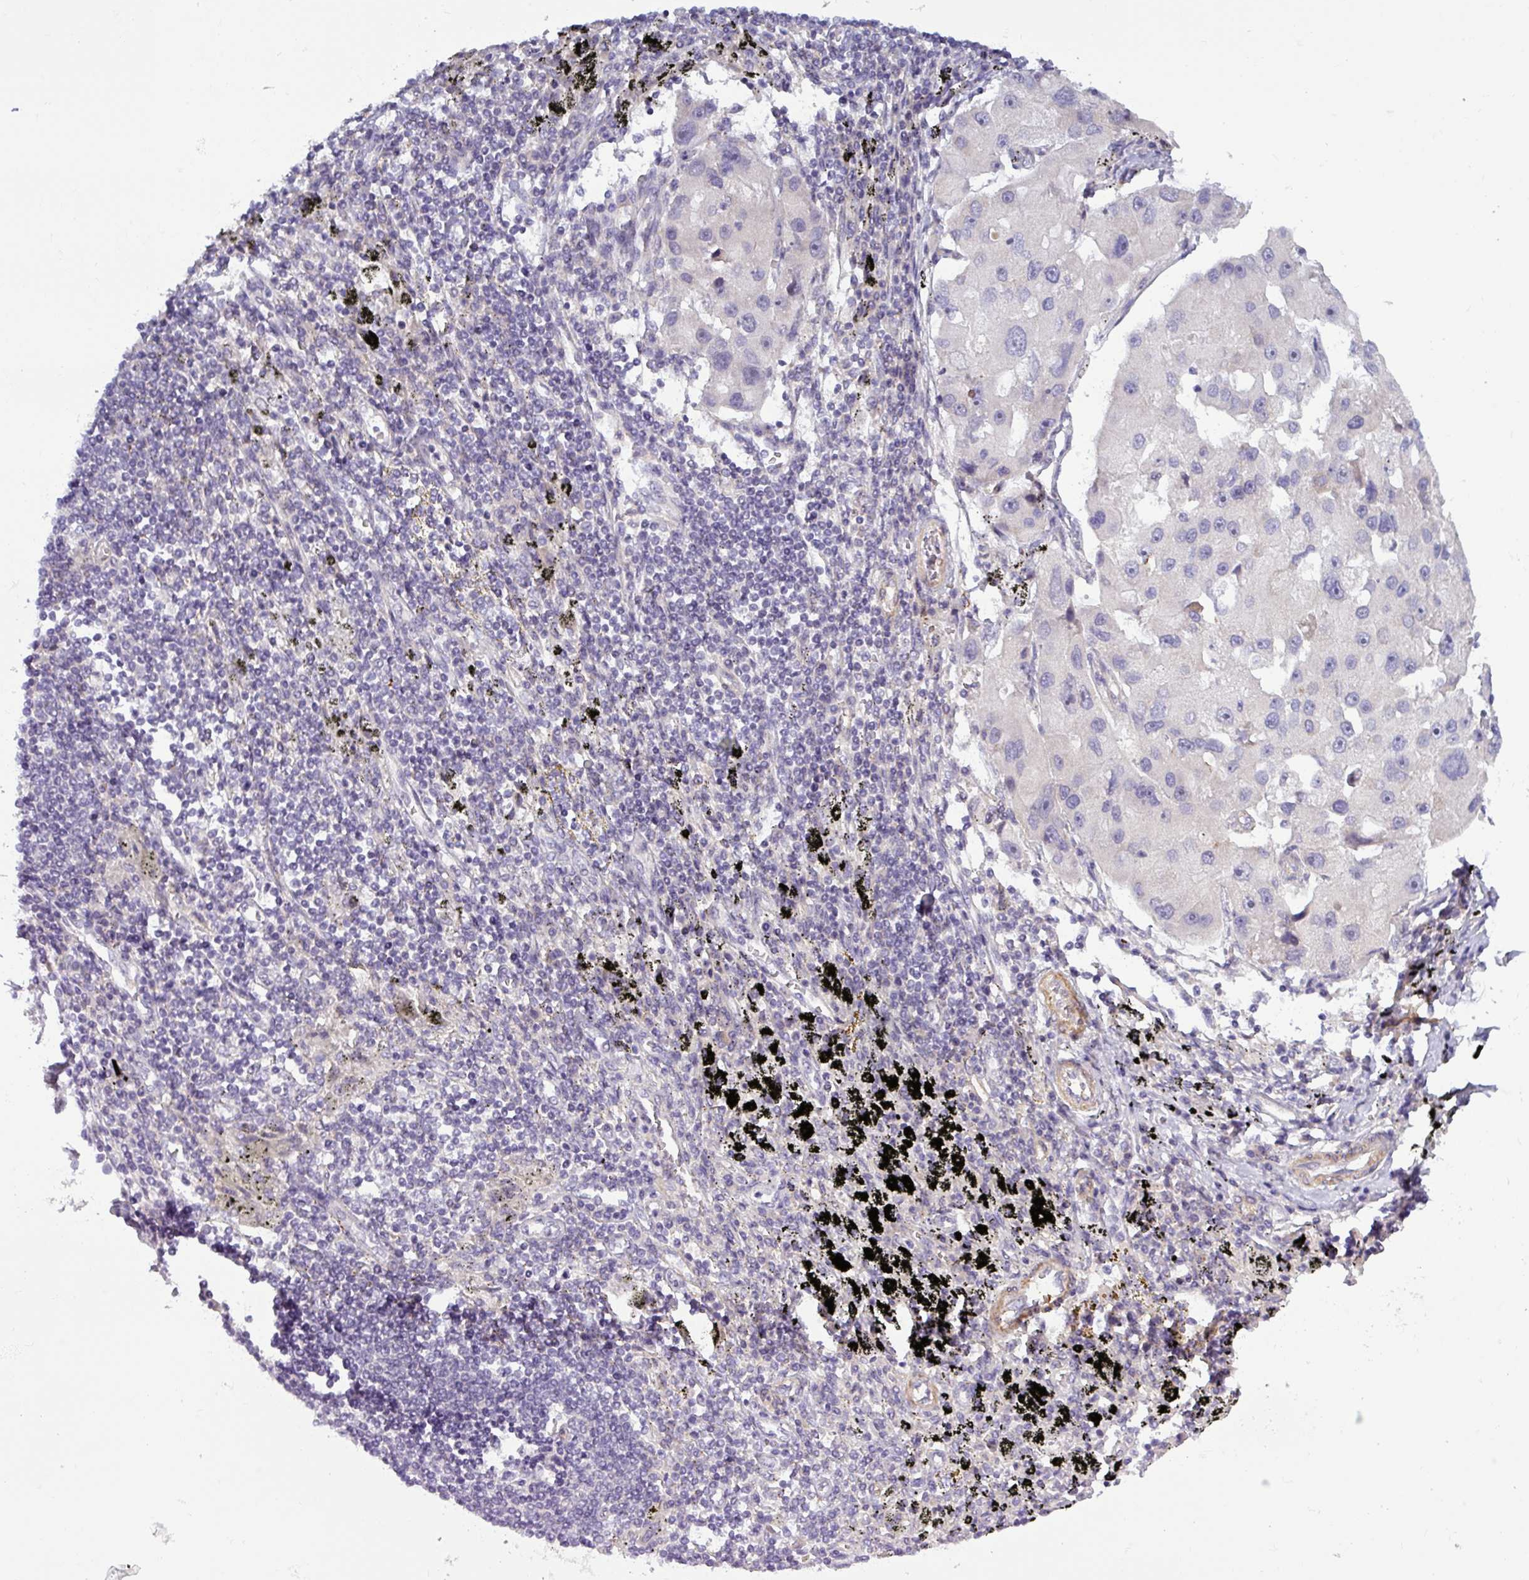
{"staining": {"intensity": "negative", "quantity": "none", "location": "none"}, "tissue": "lung cancer", "cell_type": "Tumor cells", "image_type": "cancer", "snomed": [{"axis": "morphology", "description": "Adenocarcinoma, NOS"}, {"axis": "topography", "description": "Lung"}], "caption": "High magnification brightfield microscopy of lung adenocarcinoma stained with DAB (3,3'-diaminobenzidine) (brown) and counterstained with hematoxylin (blue): tumor cells show no significant positivity.", "gene": "ZNF35", "patient": {"sex": "female", "age": 54}}